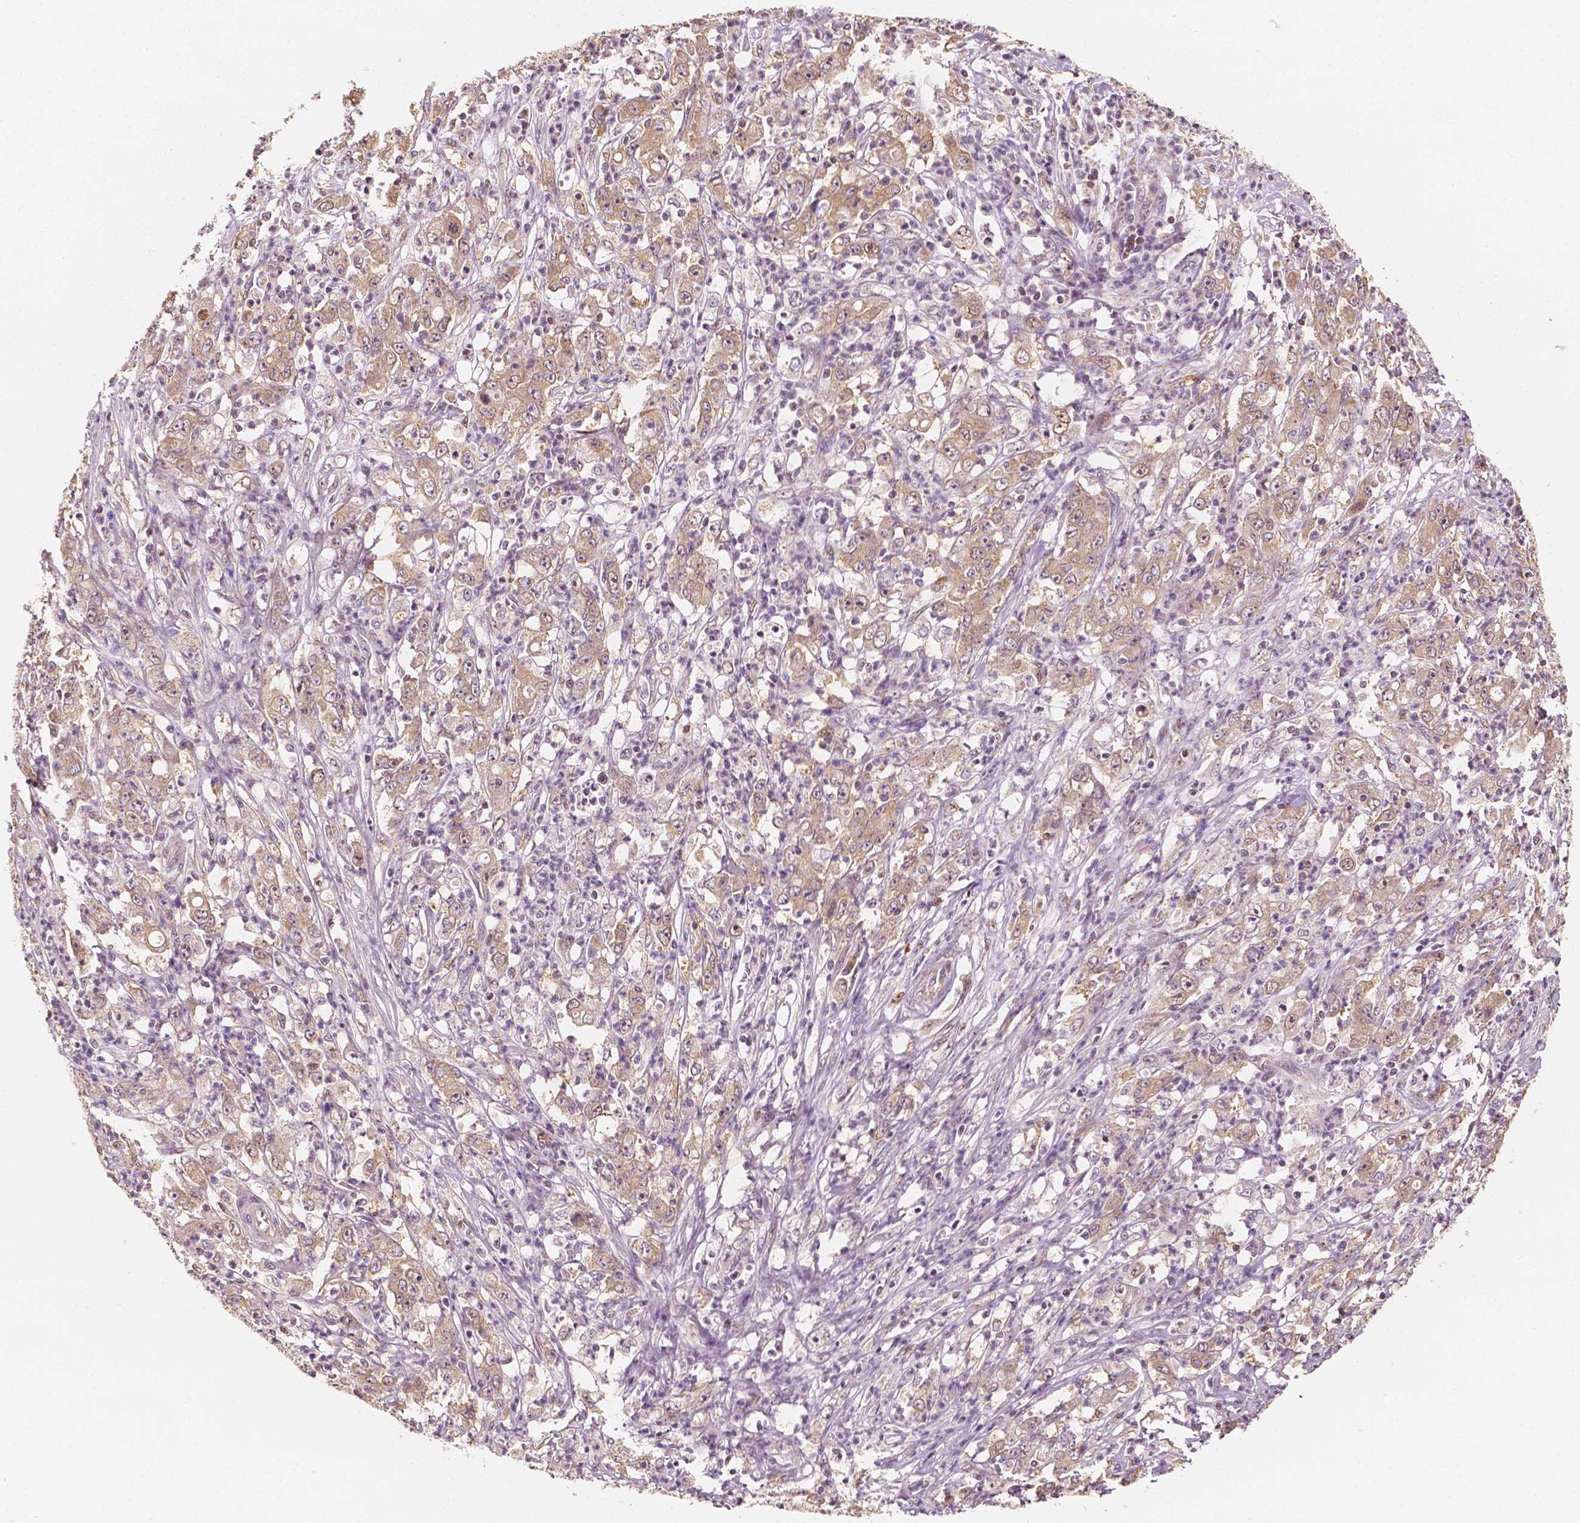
{"staining": {"intensity": "weak", "quantity": "25%-75%", "location": "cytoplasmic/membranous"}, "tissue": "stomach cancer", "cell_type": "Tumor cells", "image_type": "cancer", "snomed": [{"axis": "morphology", "description": "Adenocarcinoma, NOS"}, {"axis": "topography", "description": "Stomach, lower"}], "caption": "Immunohistochemistry (IHC) (DAB) staining of stomach cancer (adenocarcinoma) displays weak cytoplasmic/membranous protein staining in about 25%-75% of tumor cells.", "gene": "TBC1D17", "patient": {"sex": "female", "age": 71}}